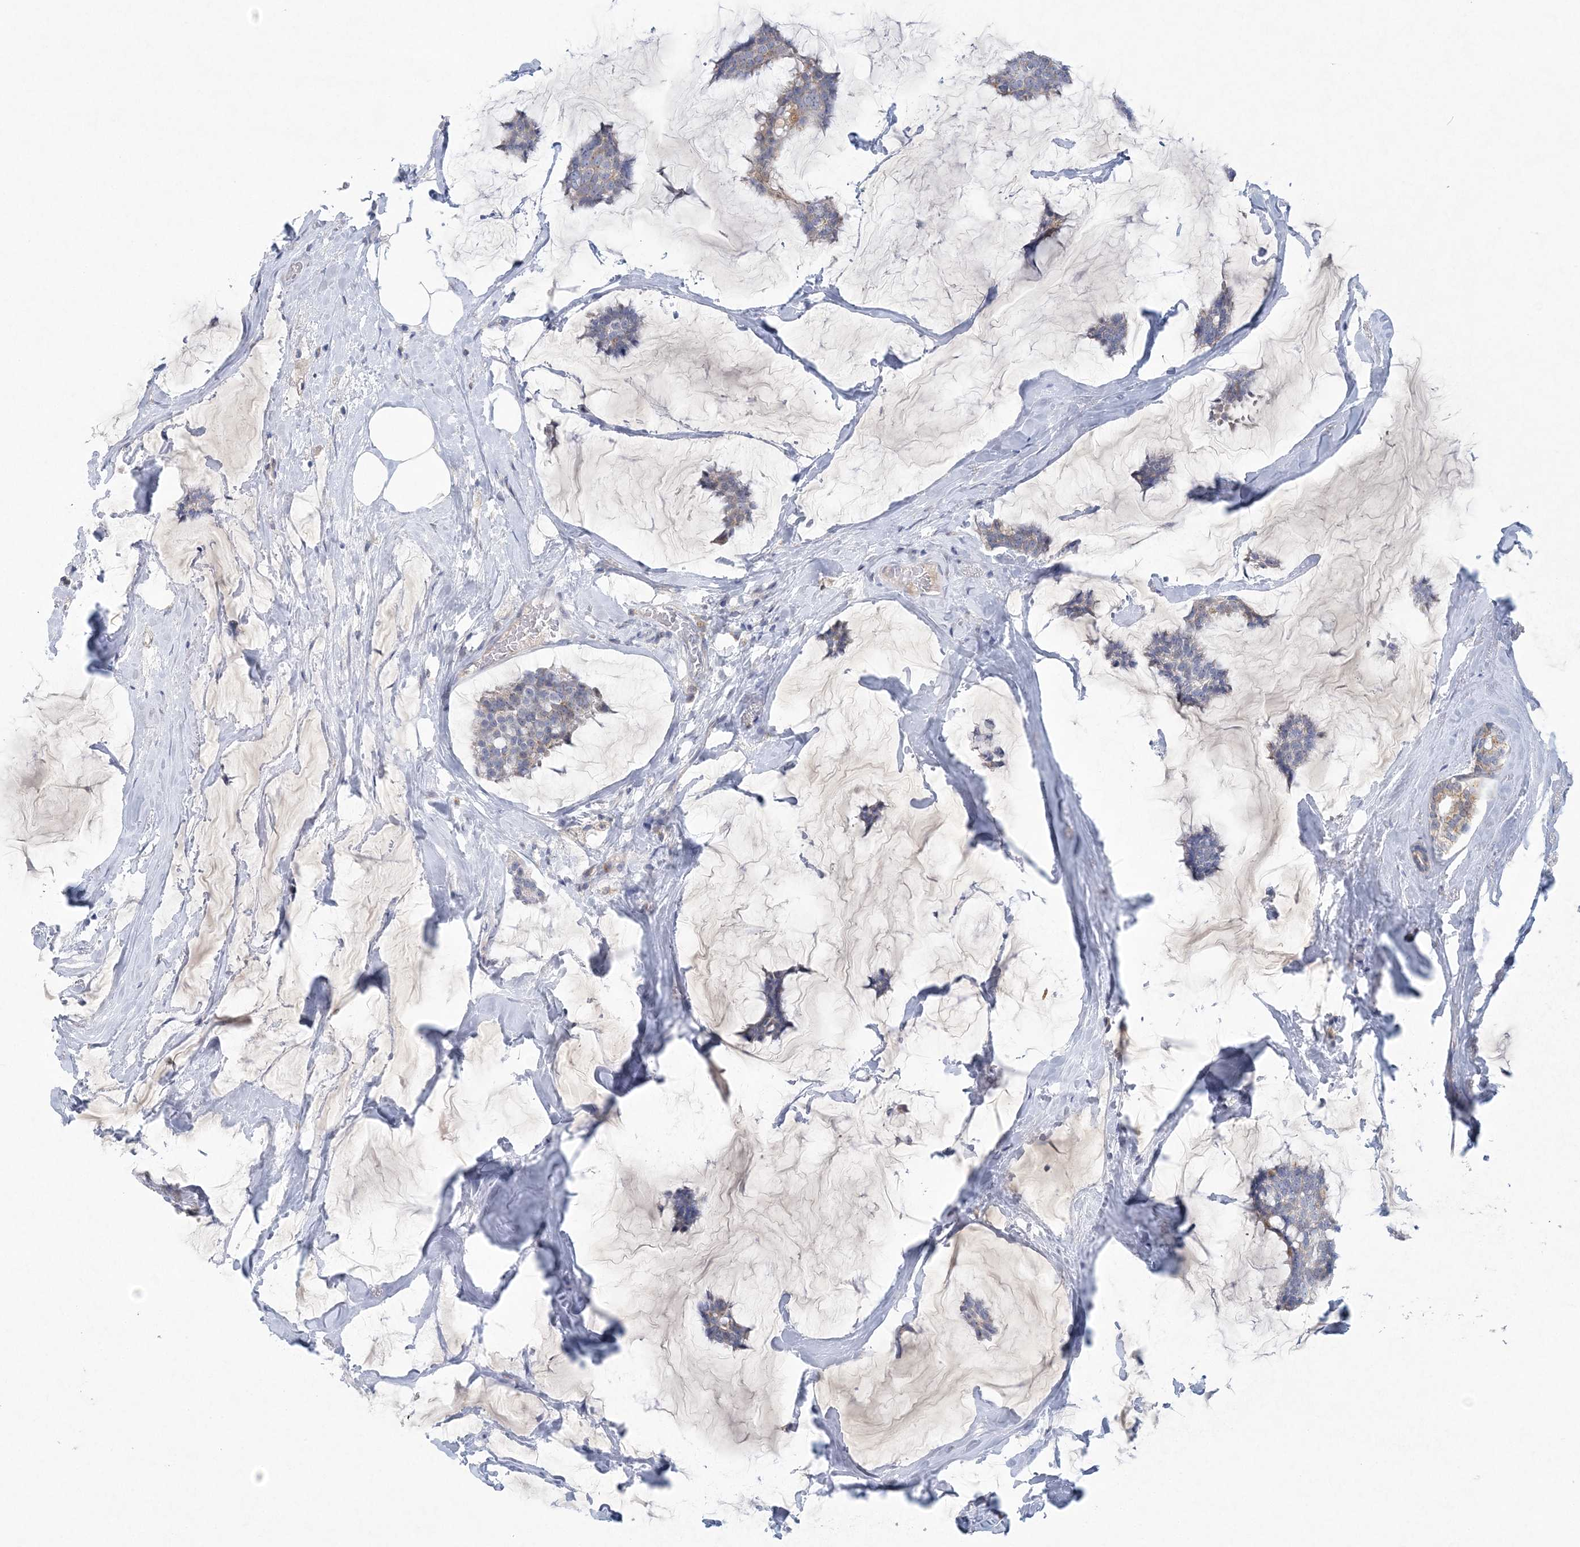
{"staining": {"intensity": "negative", "quantity": "none", "location": "none"}, "tissue": "breast cancer", "cell_type": "Tumor cells", "image_type": "cancer", "snomed": [{"axis": "morphology", "description": "Duct carcinoma"}, {"axis": "topography", "description": "Breast"}], "caption": "Breast cancer stained for a protein using immunohistochemistry (IHC) shows no positivity tumor cells.", "gene": "NIPAL1", "patient": {"sex": "female", "age": 93}}